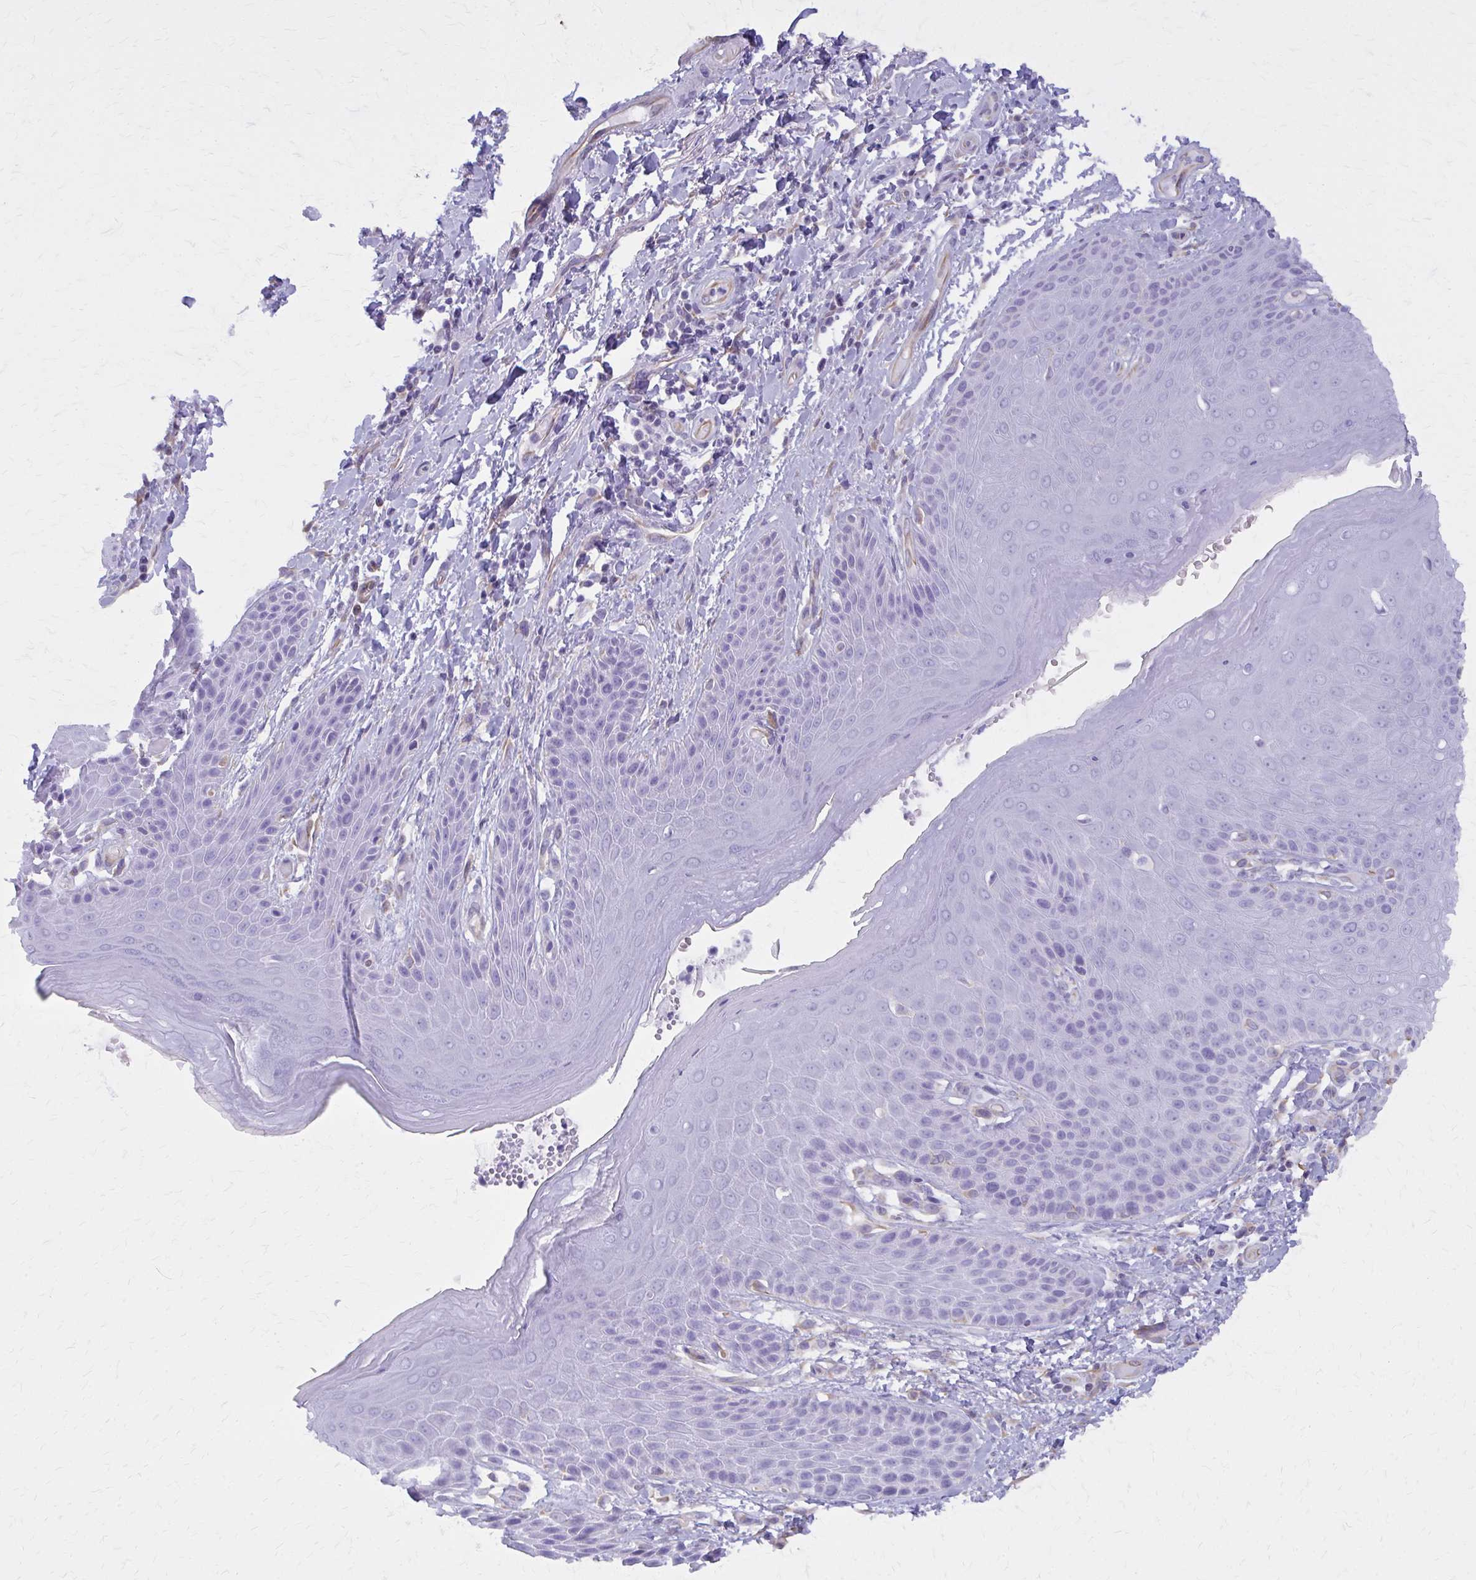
{"staining": {"intensity": "negative", "quantity": "none", "location": "none"}, "tissue": "skin", "cell_type": "Epidermal cells", "image_type": "normal", "snomed": [{"axis": "morphology", "description": "Normal tissue, NOS"}, {"axis": "topography", "description": "Anal"}, {"axis": "topography", "description": "Peripheral nerve tissue"}], "caption": "Micrograph shows no protein positivity in epidermal cells of benign skin.", "gene": "GFAP", "patient": {"sex": "male", "age": 51}}